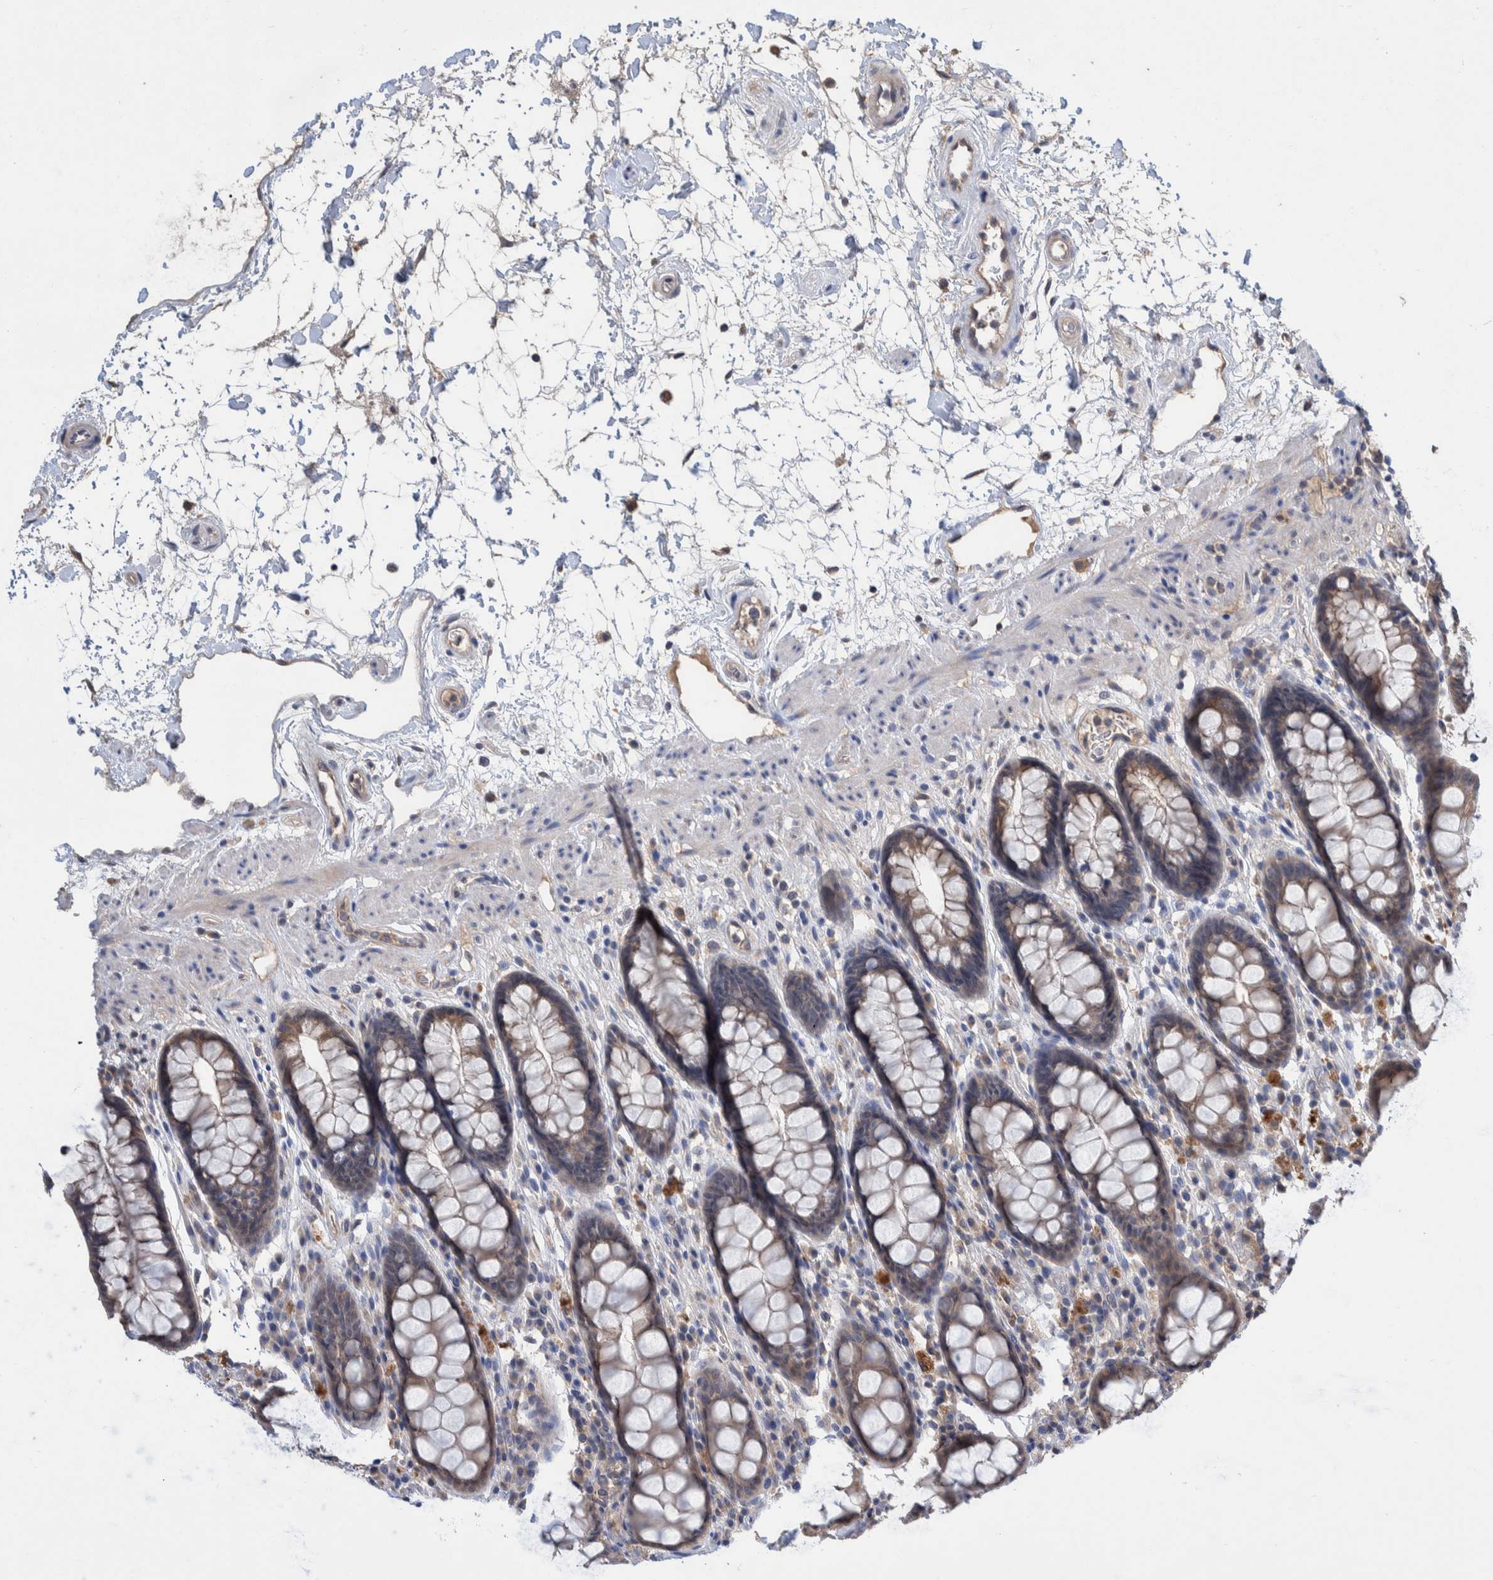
{"staining": {"intensity": "moderate", "quantity": ">75%", "location": "cytoplasmic/membranous"}, "tissue": "rectum", "cell_type": "Glandular cells", "image_type": "normal", "snomed": [{"axis": "morphology", "description": "Normal tissue, NOS"}, {"axis": "topography", "description": "Rectum"}], "caption": "Human rectum stained with a brown dye displays moderate cytoplasmic/membranous positive staining in approximately >75% of glandular cells.", "gene": "PLPBP", "patient": {"sex": "male", "age": 64}}